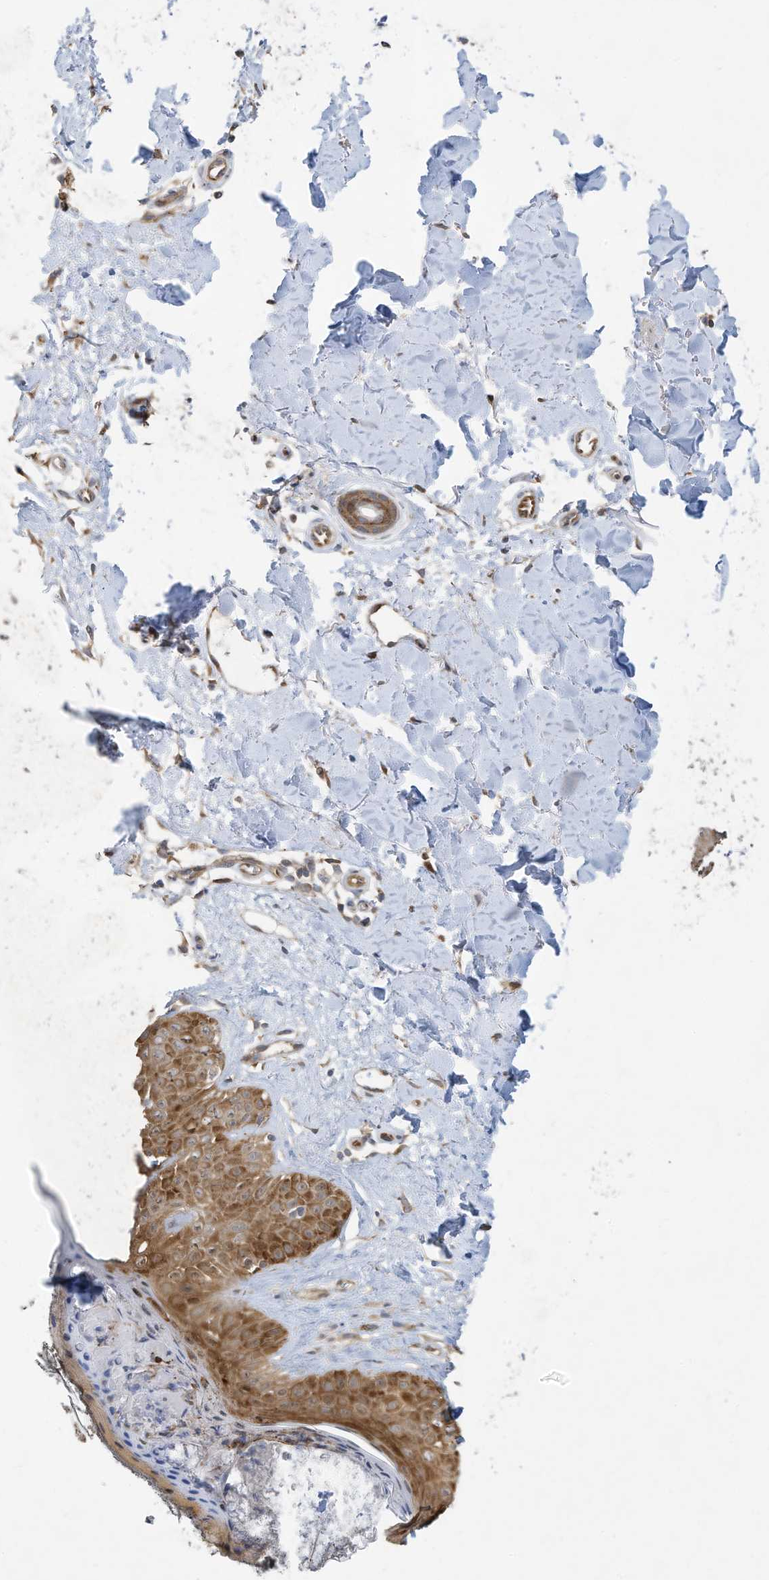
{"staining": {"intensity": "moderate", "quantity": ">75%", "location": "cytoplasmic/membranous"}, "tissue": "skin", "cell_type": "Fibroblasts", "image_type": "normal", "snomed": [{"axis": "morphology", "description": "Normal tissue, NOS"}, {"axis": "topography", "description": "Skin"}], "caption": "Immunohistochemical staining of unremarkable human skin exhibits >75% levels of moderate cytoplasmic/membranous protein staining in about >75% of fibroblasts.", "gene": "USE1", "patient": {"sex": "female", "age": 64}}